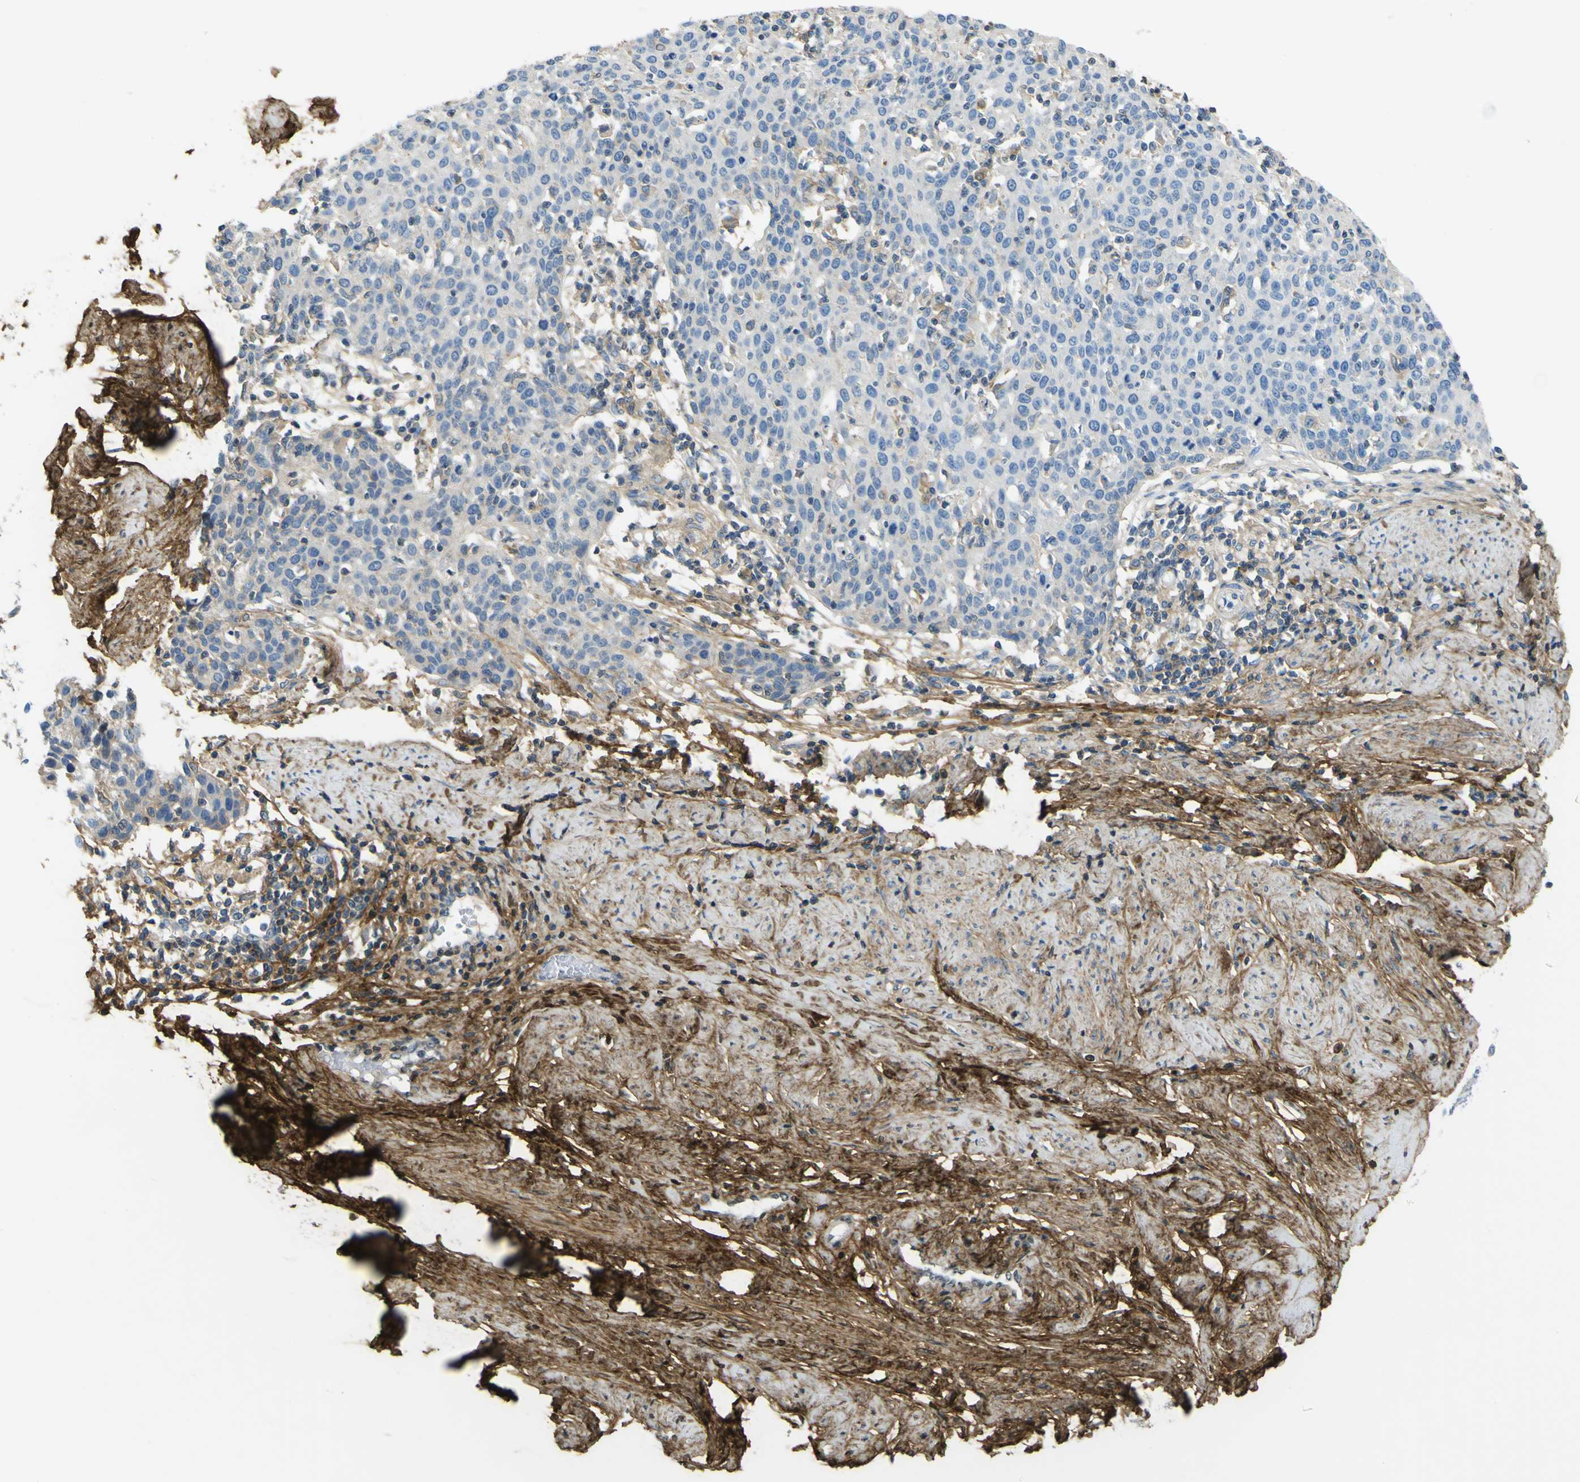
{"staining": {"intensity": "weak", "quantity": "<25%", "location": "cytoplasmic/membranous"}, "tissue": "cervical cancer", "cell_type": "Tumor cells", "image_type": "cancer", "snomed": [{"axis": "morphology", "description": "Squamous cell carcinoma, NOS"}, {"axis": "topography", "description": "Cervix"}], "caption": "There is no significant staining in tumor cells of cervical squamous cell carcinoma.", "gene": "OGN", "patient": {"sex": "female", "age": 38}}